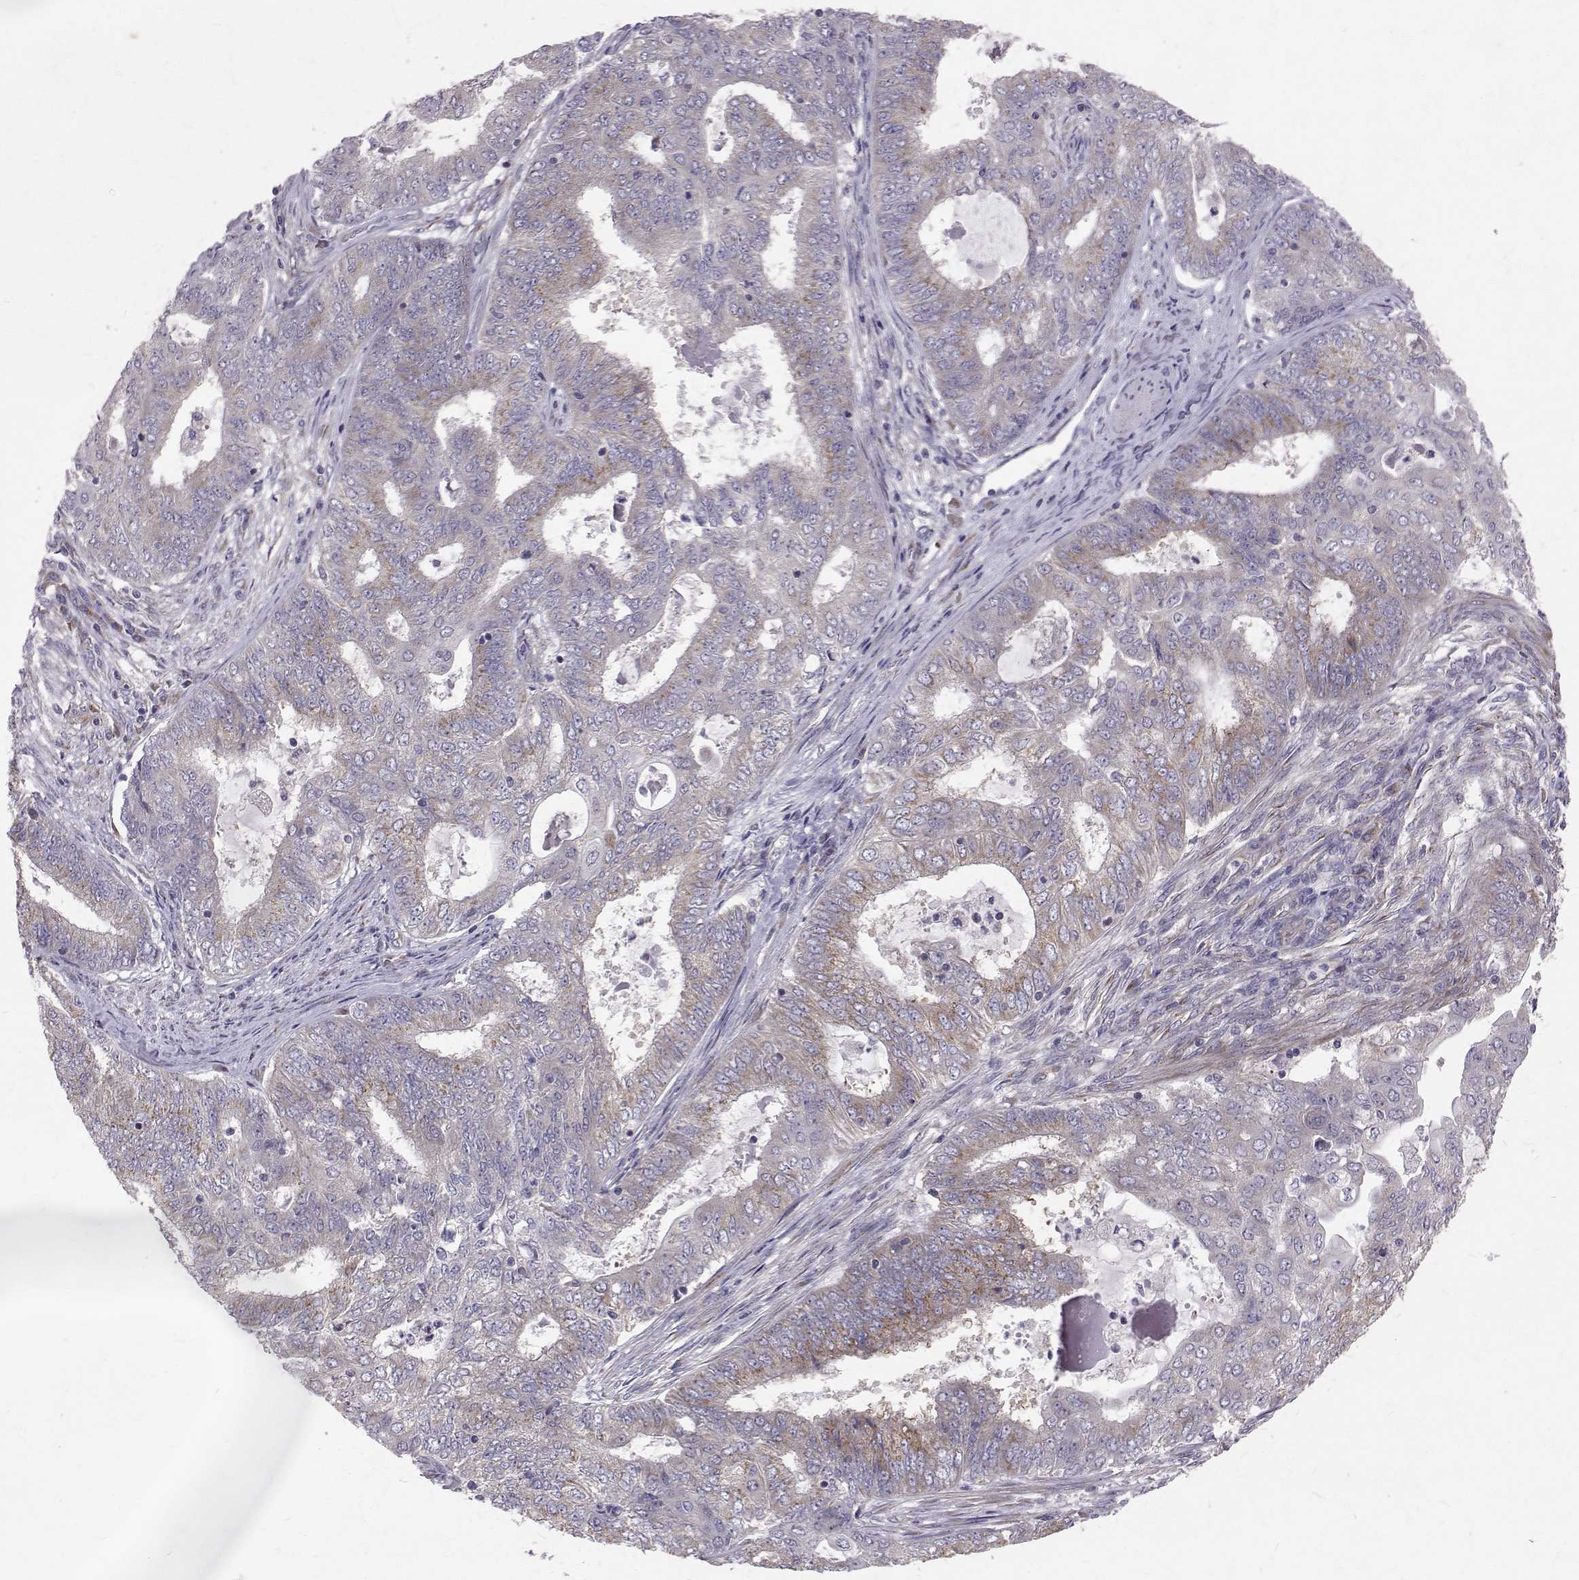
{"staining": {"intensity": "weak", "quantity": "<25%", "location": "cytoplasmic/membranous"}, "tissue": "endometrial cancer", "cell_type": "Tumor cells", "image_type": "cancer", "snomed": [{"axis": "morphology", "description": "Adenocarcinoma, NOS"}, {"axis": "topography", "description": "Endometrium"}], "caption": "The micrograph shows no significant positivity in tumor cells of adenocarcinoma (endometrial).", "gene": "ARFGAP1", "patient": {"sex": "female", "age": 62}}